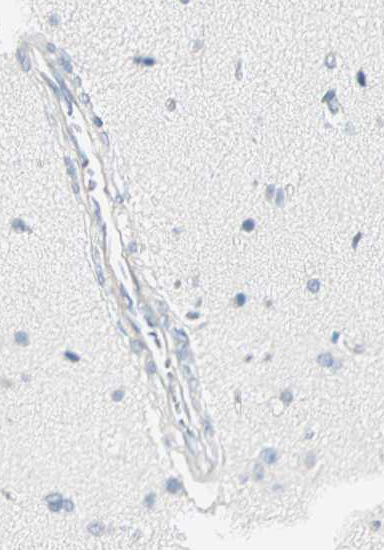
{"staining": {"intensity": "negative", "quantity": "none", "location": "none"}, "tissue": "cerebral cortex", "cell_type": "Endothelial cells", "image_type": "normal", "snomed": [{"axis": "morphology", "description": "Normal tissue, NOS"}, {"axis": "topography", "description": "Cerebral cortex"}], "caption": "IHC of normal human cerebral cortex exhibits no staining in endothelial cells. Nuclei are stained in blue.", "gene": "MLLT10", "patient": {"sex": "female", "age": 54}}